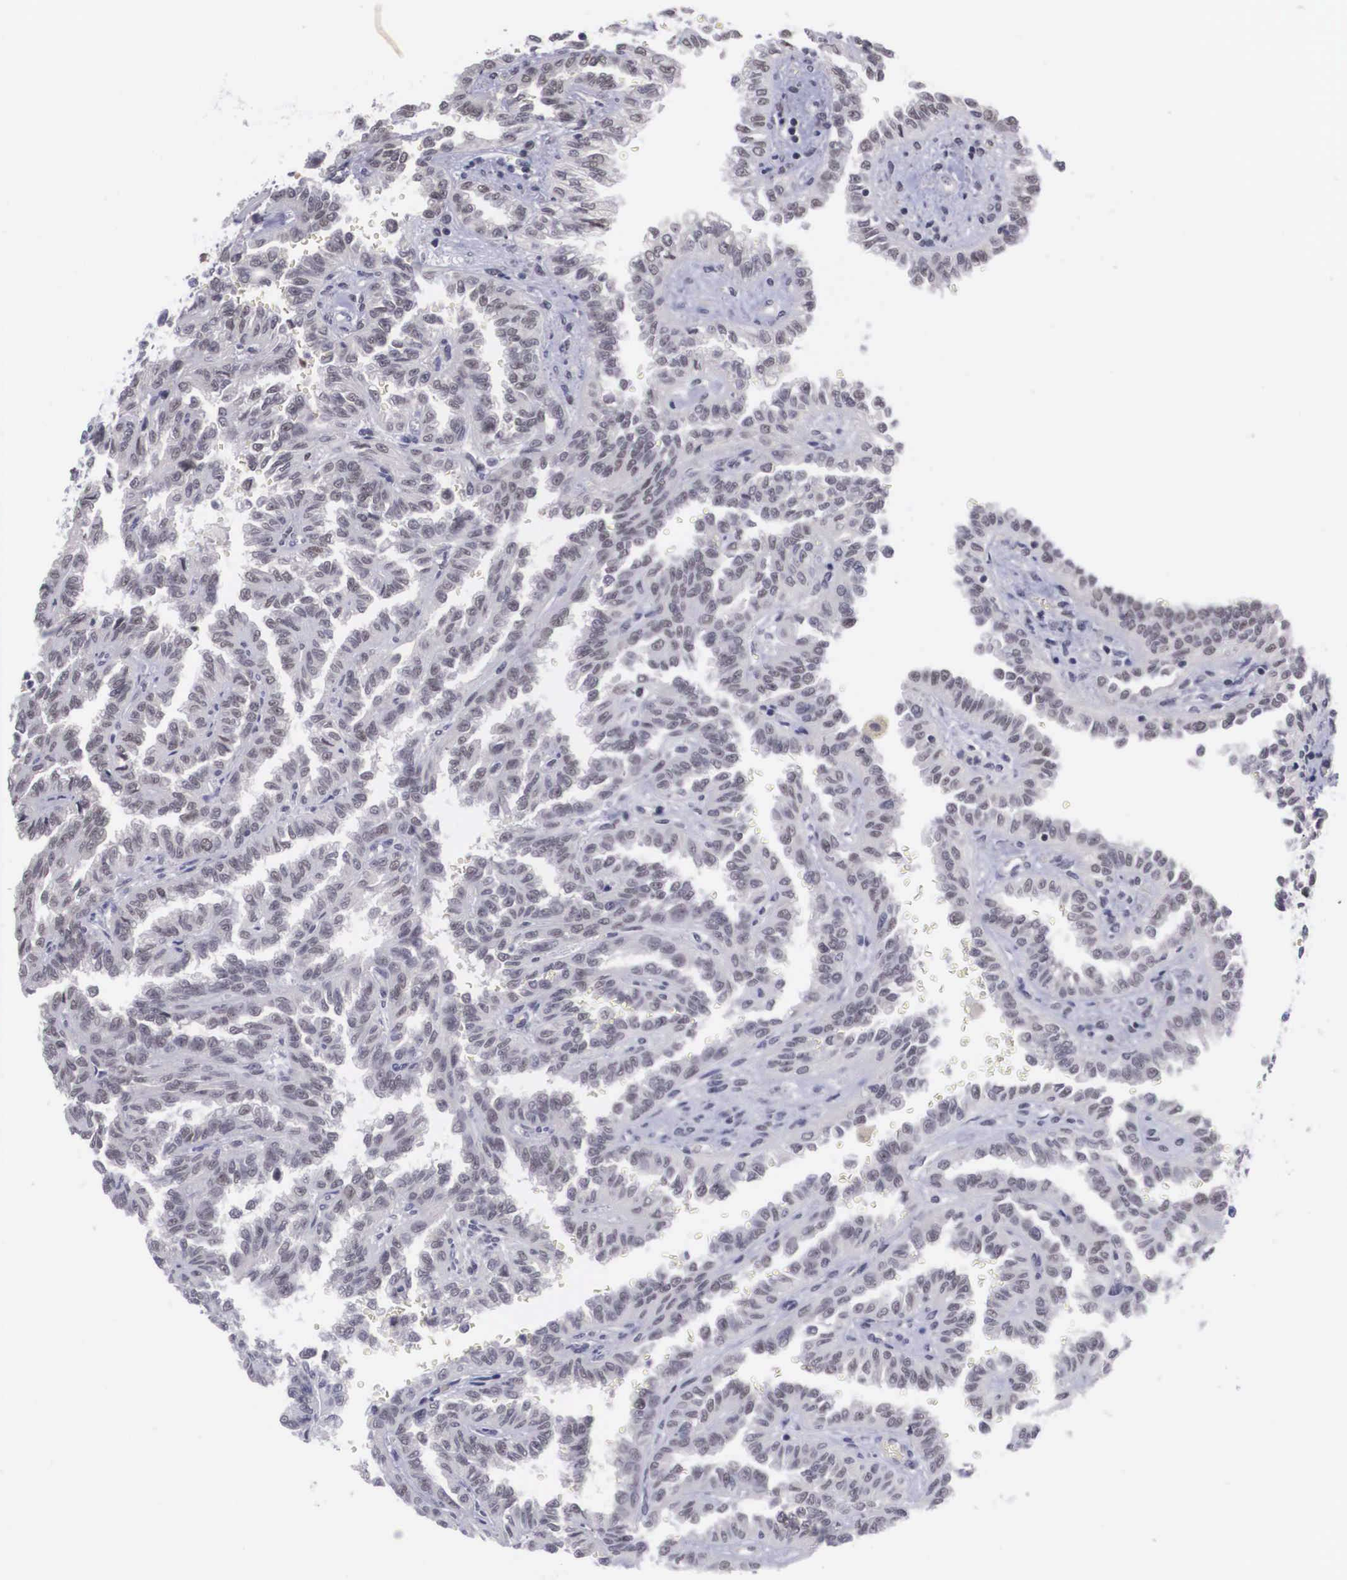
{"staining": {"intensity": "negative", "quantity": "none", "location": "none"}, "tissue": "renal cancer", "cell_type": "Tumor cells", "image_type": "cancer", "snomed": [{"axis": "morphology", "description": "Inflammation, NOS"}, {"axis": "morphology", "description": "Adenocarcinoma, NOS"}, {"axis": "topography", "description": "Kidney"}], "caption": "DAB (3,3'-diaminobenzidine) immunohistochemical staining of human renal cancer demonstrates no significant staining in tumor cells.", "gene": "ZNF275", "patient": {"sex": "male", "age": 68}}